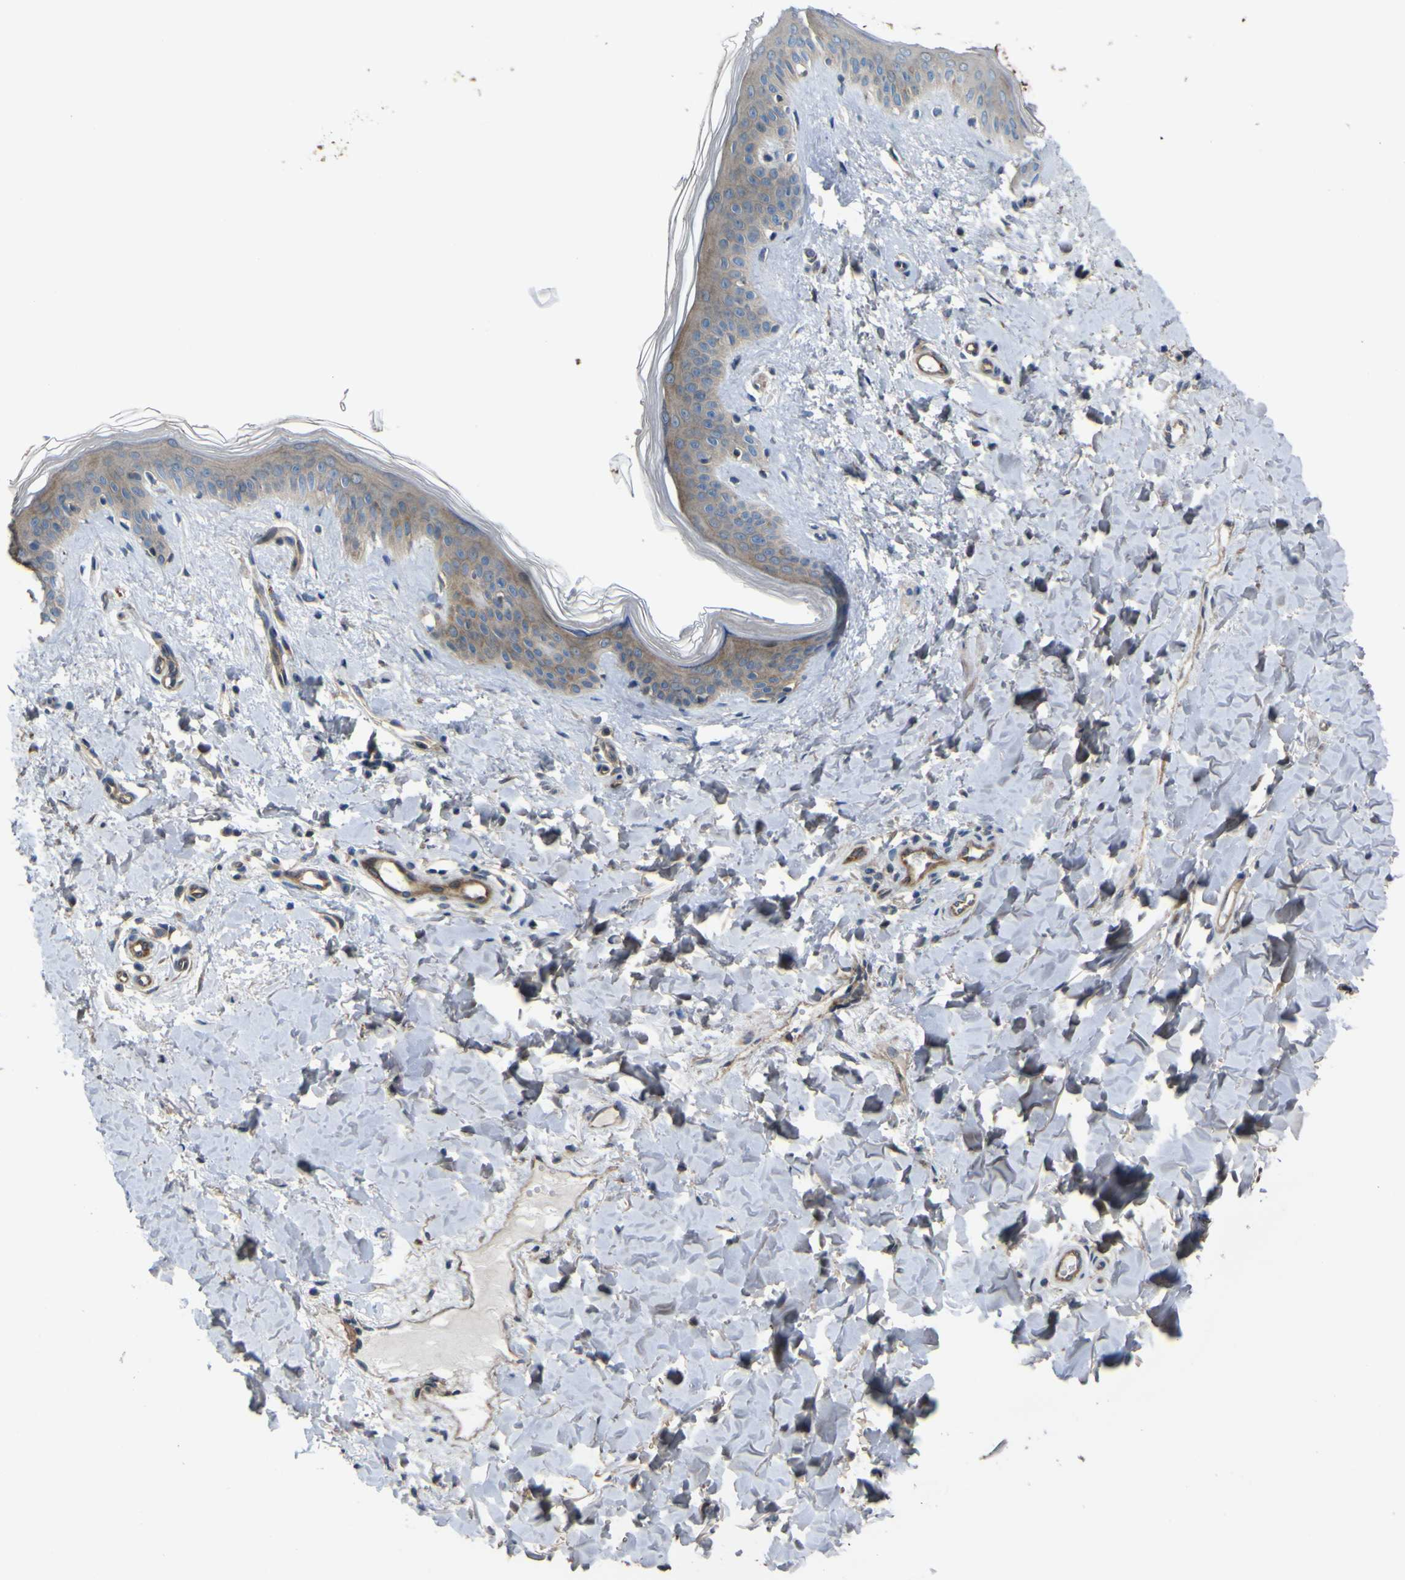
{"staining": {"intensity": "moderate", "quantity": ">75%", "location": "cytoplasmic/membranous"}, "tissue": "skin", "cell_type": "Fibroblasts", "image_type": "normal", "snomed": [{"axis": "morphology", "description": "Normal tissue, NOS"}, {"axis": "topography", "description": "Skin"}], "caption": "This photomicrograph displays immunohistochemistry (IHC) staining of normal human skin, with medium moderate cytoplasmic/membranous positivity in approximately >75% of fibroblasts.", "gene": "FBXO30", "patient": {"sex": "female", "age": 41}}